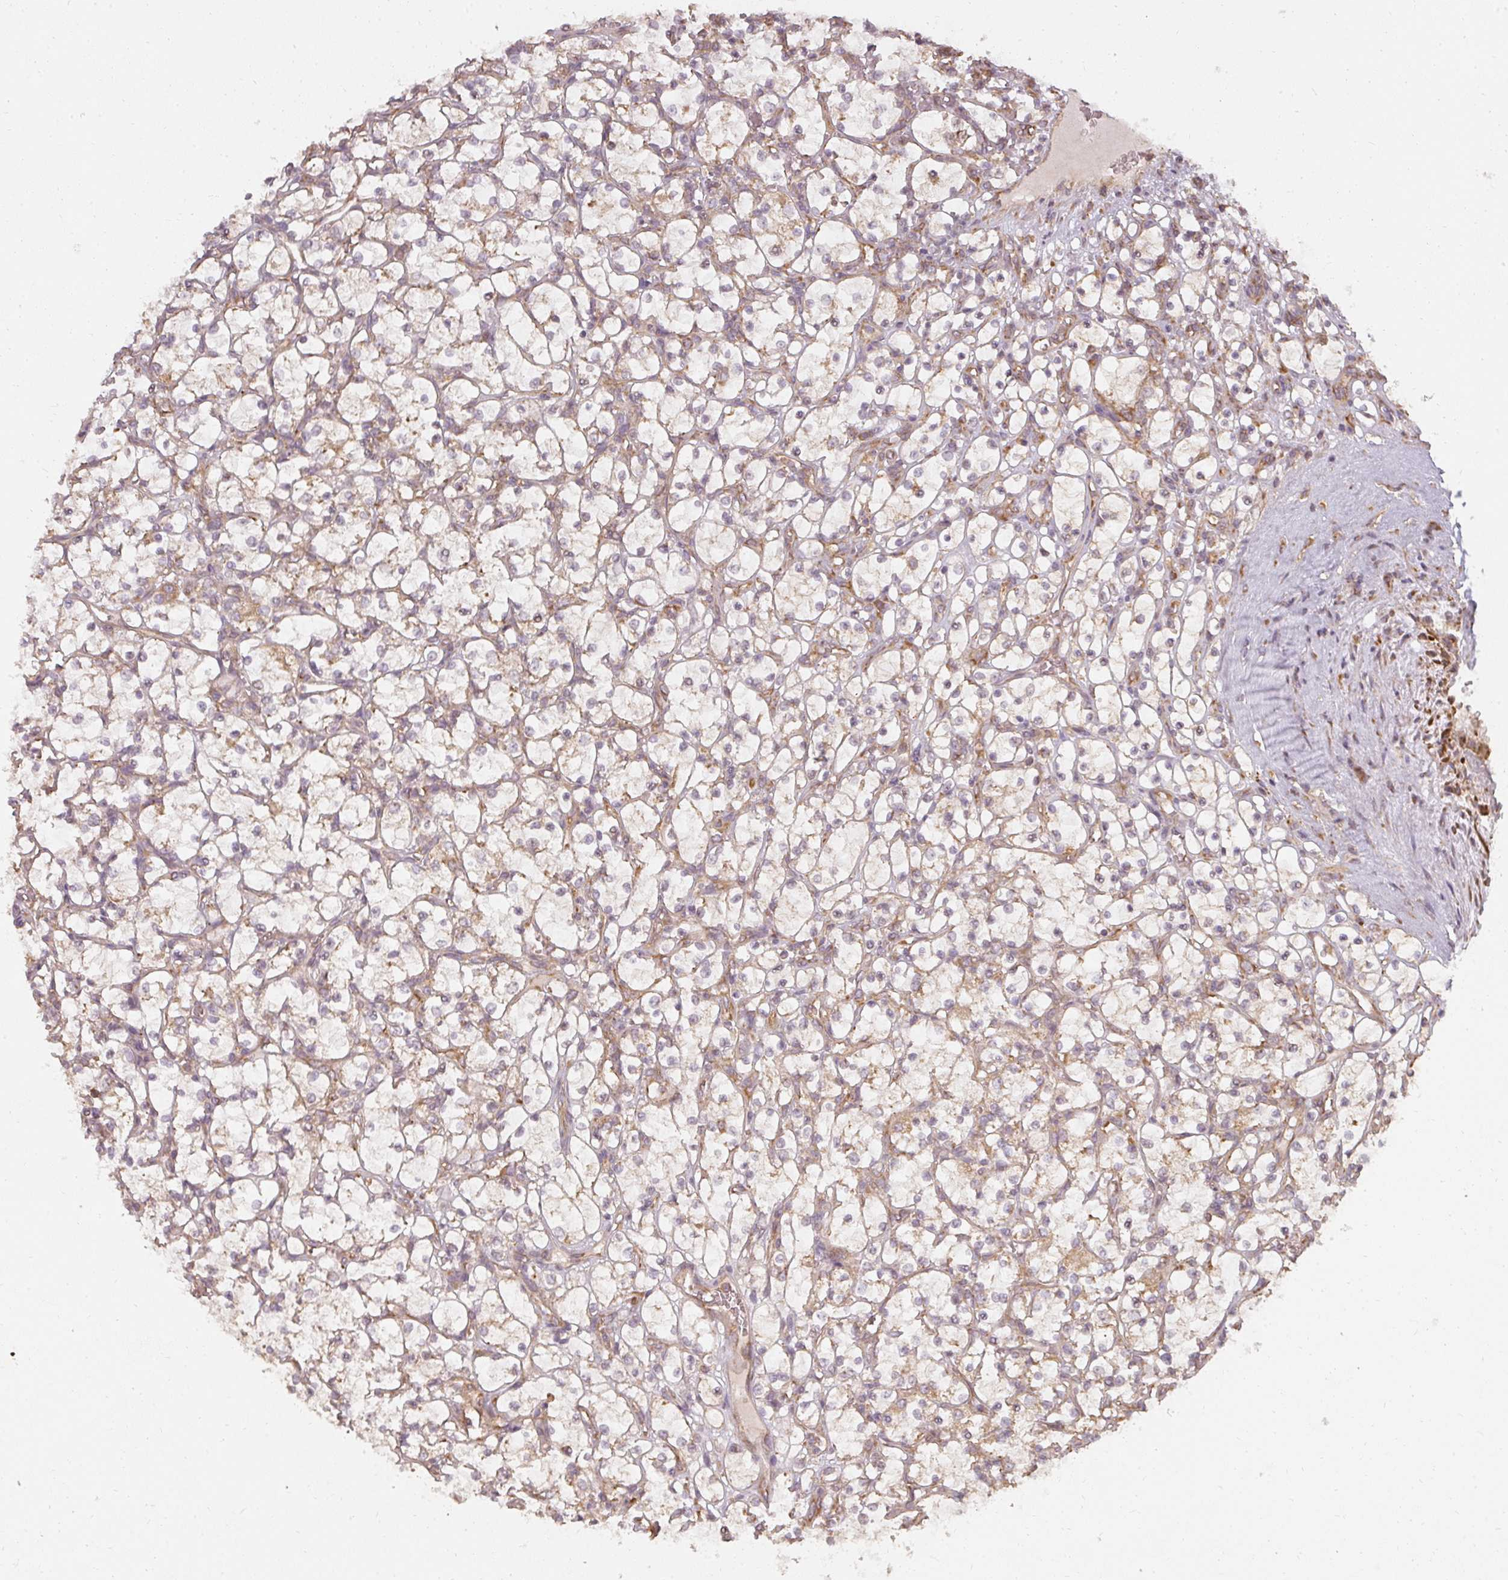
{"staining": {"intensity": "weak", "quantity": "25%-75%", "location": "cytoplasmic/membranous"}, "tissue": "renal cancer", "cell_type": "Tumor cells", "image_type": "cancer", "snomed": [{"axis": "morphology", "description": "Adenocarcinoma, NOS"}, {"axis": "topography", "description": "Kidney"}], "caption": "Immunohistochemistry micrograph of adenocarcinoma (renal) stained for a protein (brown), which displays low levels of weak cytoplasmic/membranous staining in approximately 25%-75% of tumor cells.", "gene": "RPL24", "patient": {"sex": "female", "age": 69}}